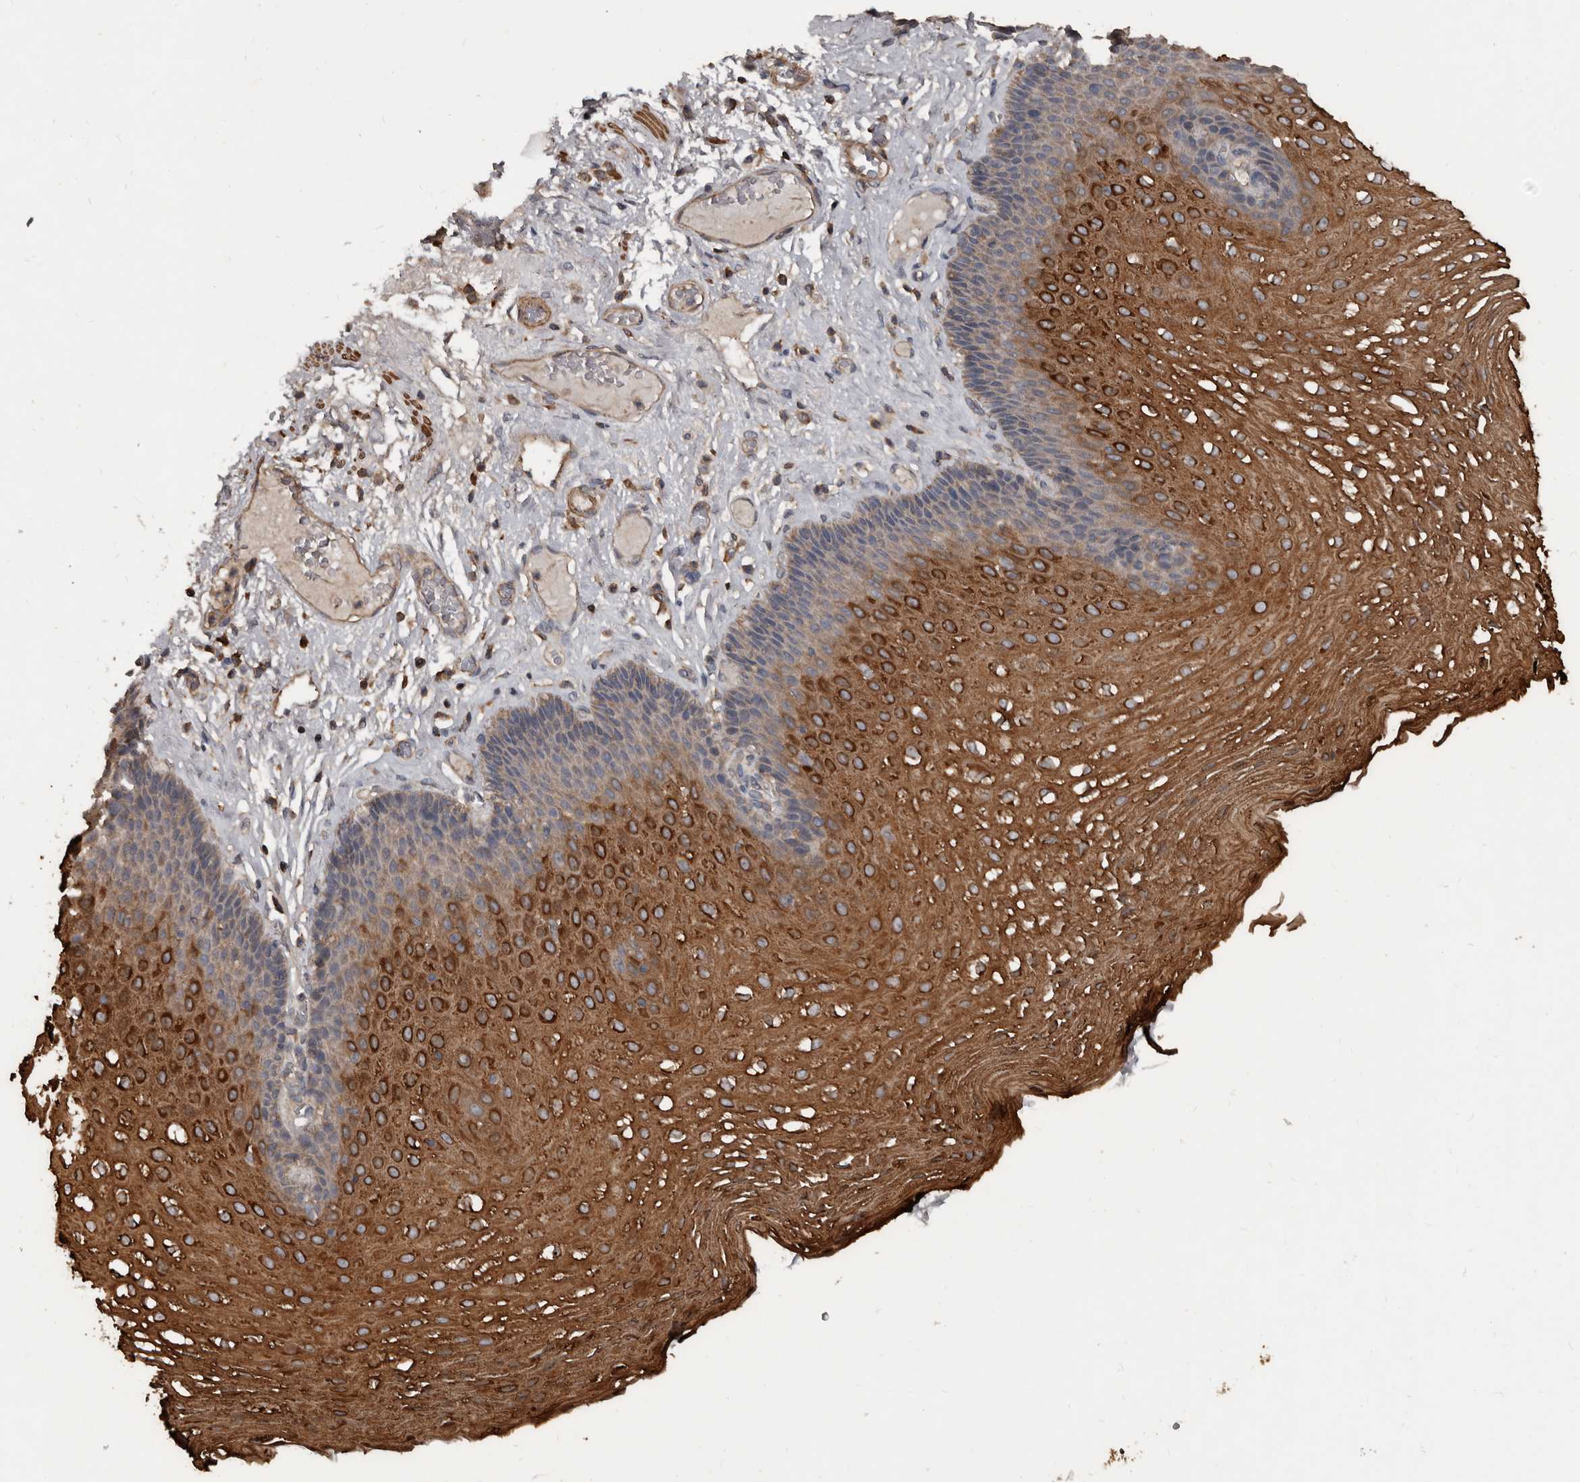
{"staining": {"intensity": "strong", "quantity": "25%-75%", "location": "cytoplasmic/membranous"}, "tissue": "esophagus", "cell_type": "Squamous epithelial cells", "image_type": "normal", "snomed": [{"axis": "morphology", "description": "Normal tissue, NOS"}, {"axis": "topography", "description": "Esophagus"}], "caption": "Brown immunohistochemical staining in normal esophagus shows strong cytoplasmic/membranous staining in approximately 25%-75% of squamous epithelial cells. The staining was performed using DAB, with brown indicating positive protein expression. Nuclei are stained blue with hematoxylin.", "gene": "GREB1", "patient": {"sex": "female", "age": 66}}